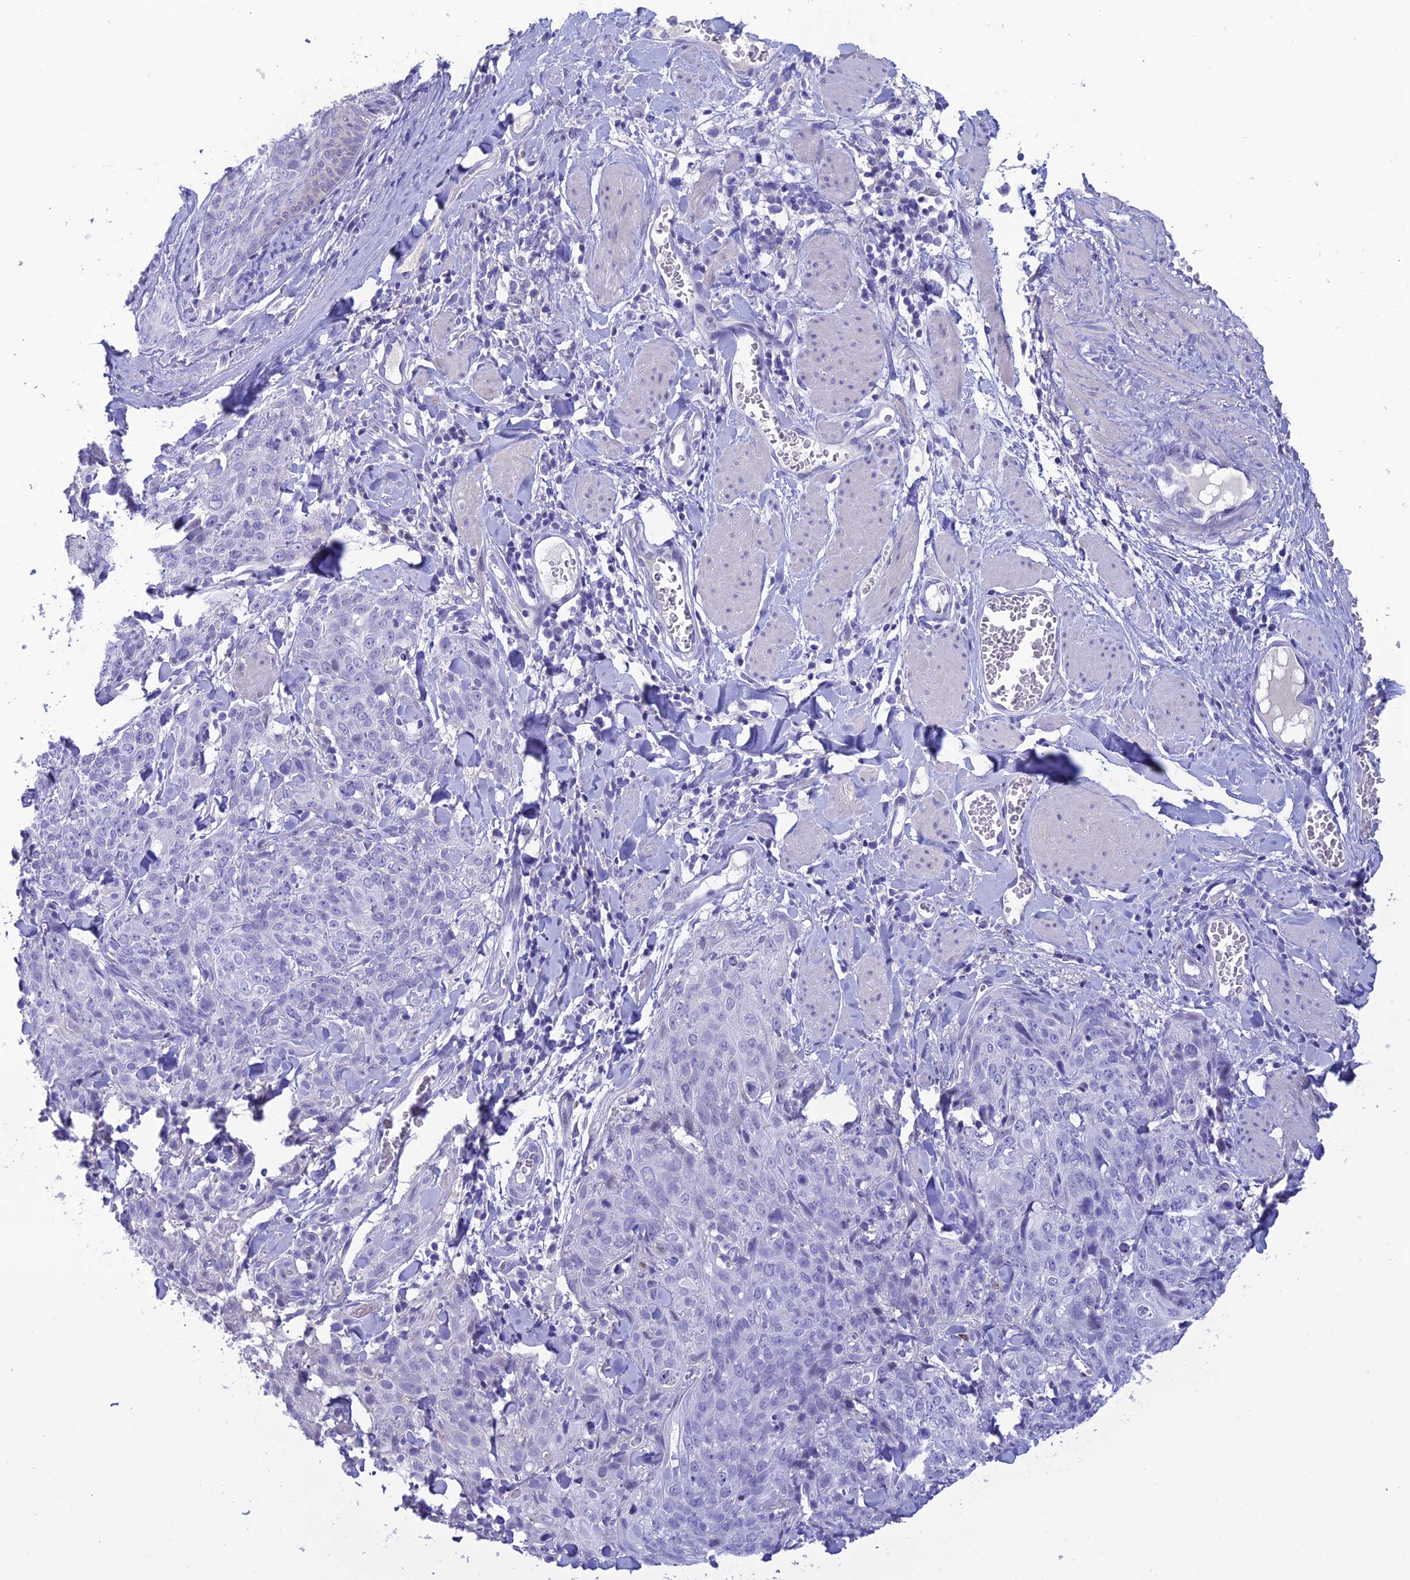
{"staining": {"intensity": "negative", "quantity": "none", "location": "none"}, "tissue": "skin cancer", "cell_type": "Tumor cells", "image_type": "cancer", "snomed": [{"axis": "morphology", "description": "Squamous cell carcinoma, NOS"}, {"axis": "topography", "description": "Skin"}, {"axis": "topography", "description": "Vulva"}], "caption": "This is a micrograph of IHC staining of squamous cell carcinoma (skin), which shows no staining in tumor cells.", "gene": "CRB2", "patient": {"sex": "female", "age": 85}}